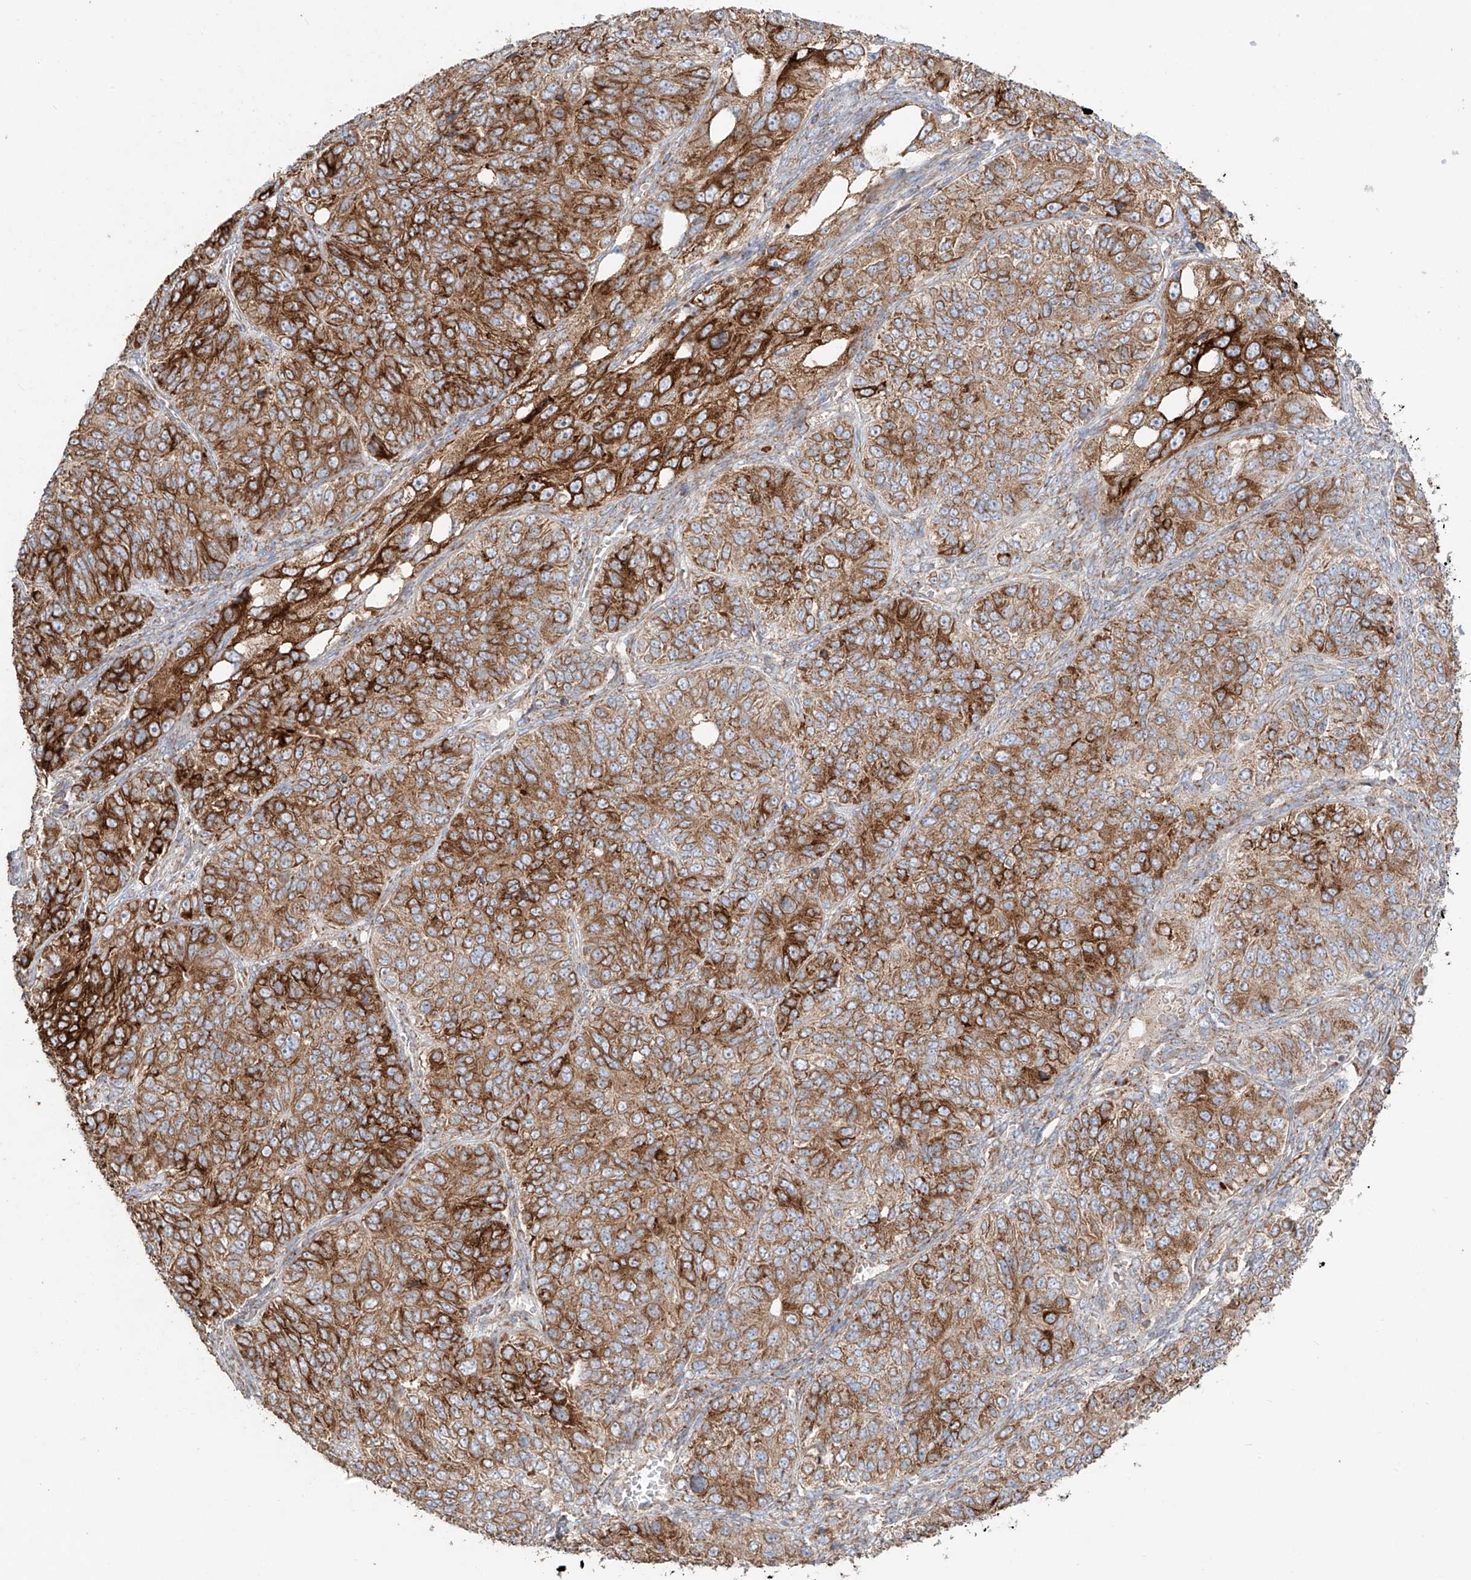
{"staining": {"intensity": "moderate", "quantity": ">75%", "location": "cytoplasmic/membranous"}, "tissue": "ovarian cancer", "cell_type": "Tumor cells", "image_type": "cancer", "snomed": [{"axis": "morphology", "description": "Carcinoma, endometroid"}, {"axis": "topography", "description": "Ovary"}], "caption": "An immunohistochemistry (IHC) photomicrograph of neoplastic tissue is shown. Protein staining in brown shows moderate cytoplasmic/membranous positivity in ovarian cancer within tumor cells.", "gene": "COLGALT2", "patient": {"sex": "female", "age": 51}}